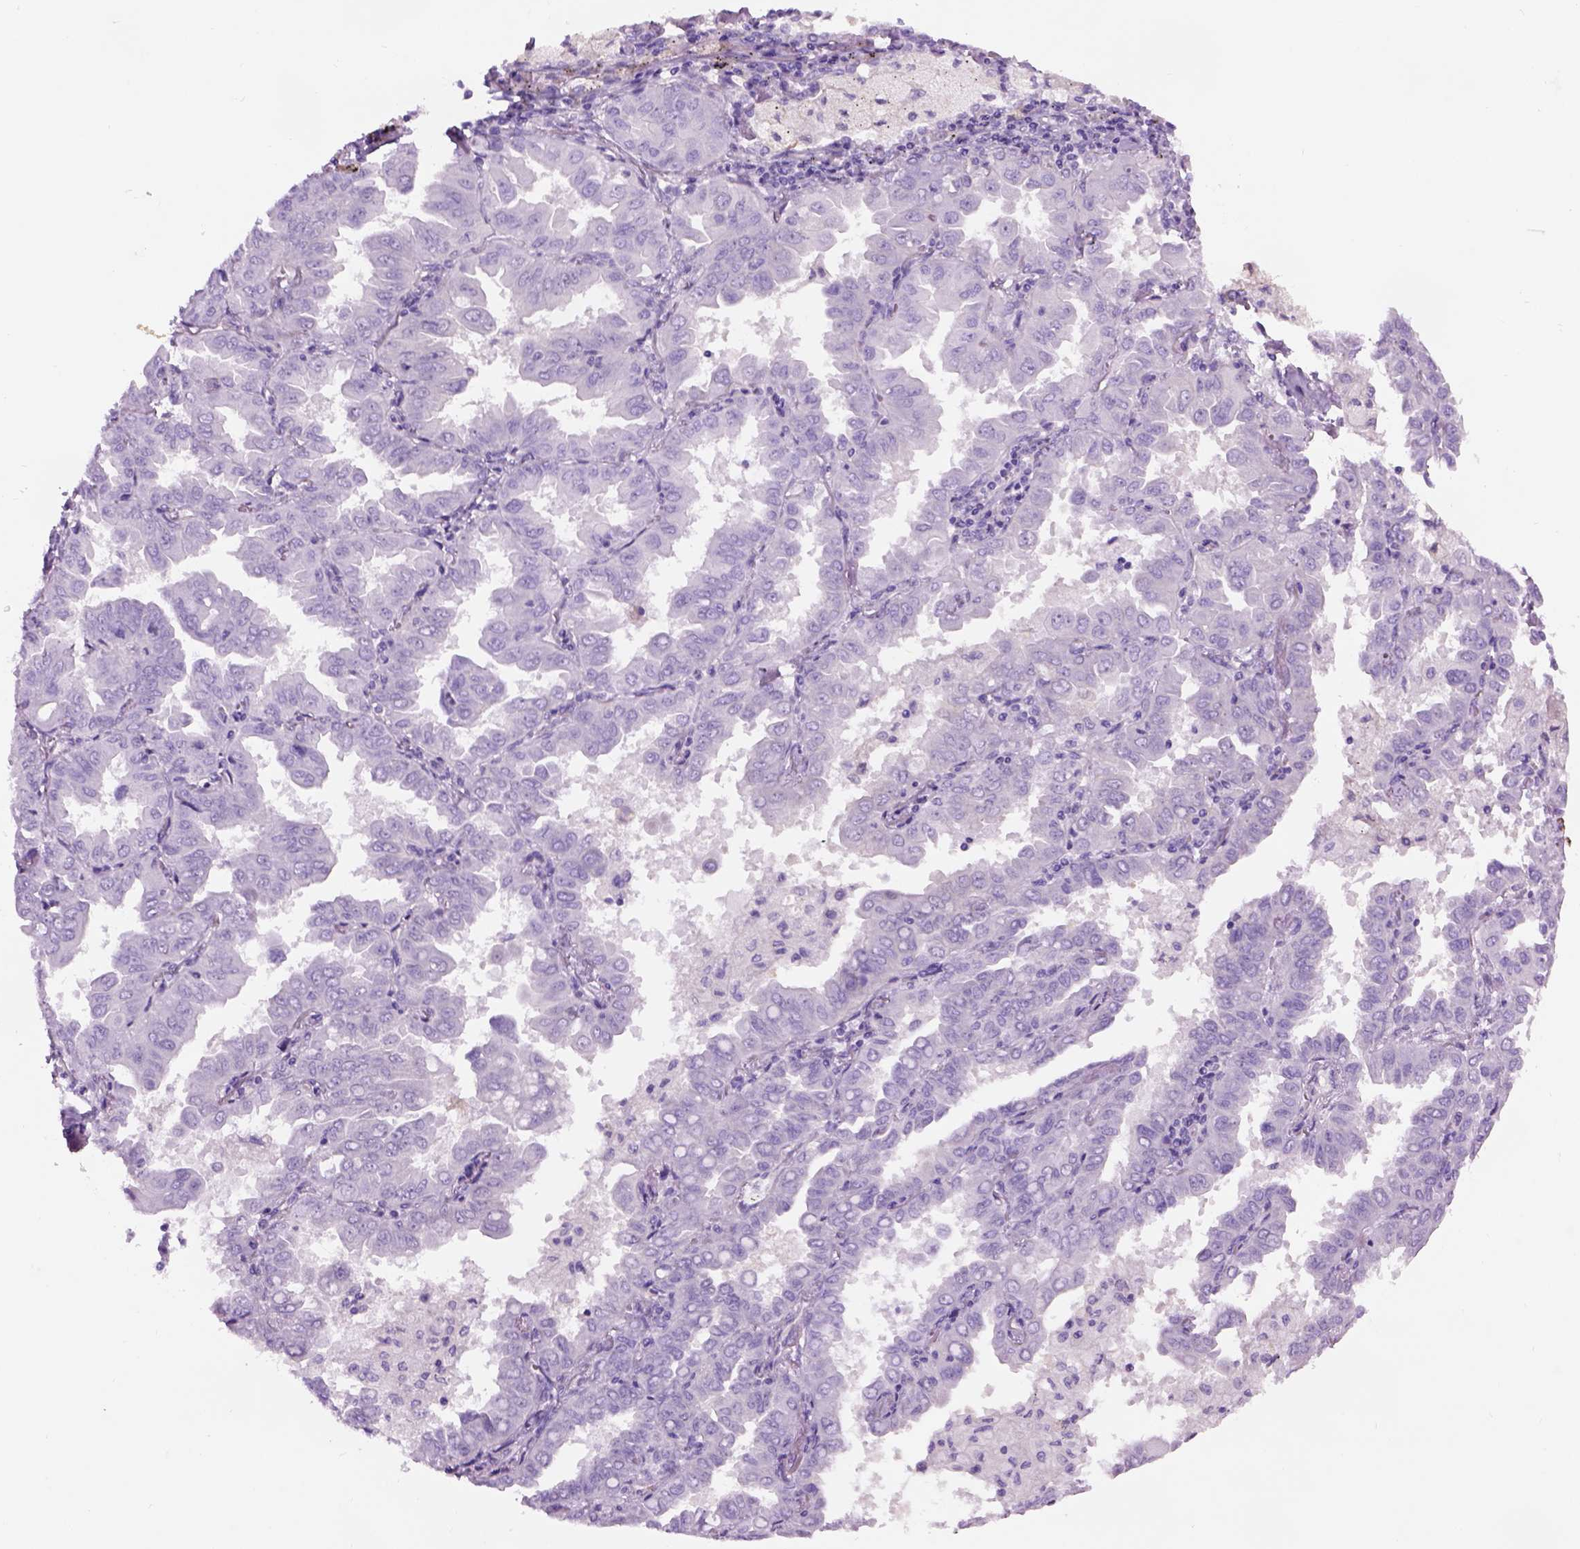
{"staining": {"intensity": "negative", "quantity": "none", "location": "none"}, "tissue": "lung cancer", "cell_type": "Tumor cells", "image_type": "cancer", "snomed": [{"axis": "morphology", "description": "Adenocarcinoma, NOS"}, {"axis": "topography", "description": "Lung"}], "caption": "Tumor cells are negative for protein expression in human lung cancer (adenocarcinoma). (Stains: DAB (3,3'-diaminobenzidine) immunohistochemistry with hematoxylin counter stain, Microscopy: brightfield microscopy at high magnification).", "gene": "GABRB2", "patient": {"sex": "male", "age": 64}}